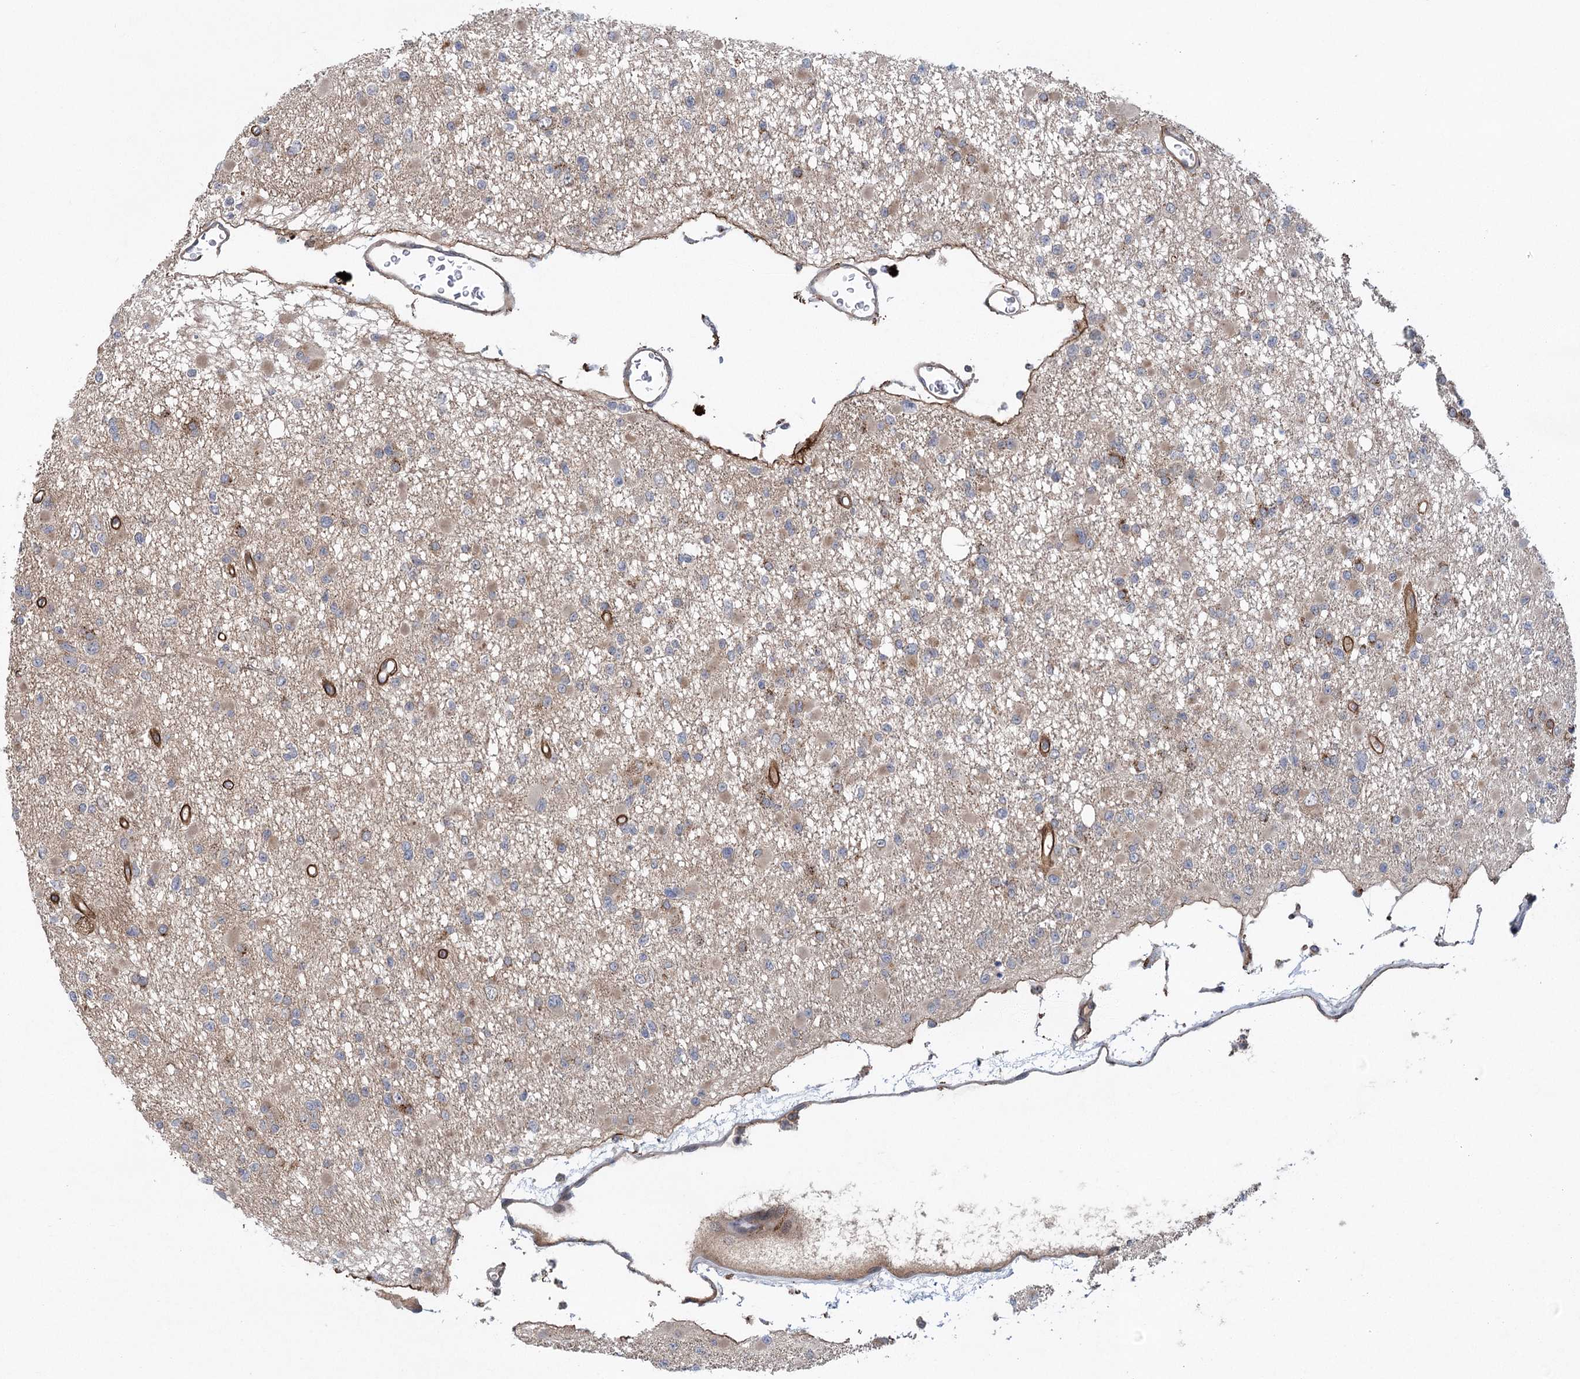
{"staining": {"intensity": "weak", "quantity": "25%-75%", "location": "cytoplasmic/membranous"}, "tissue": "glioma", "cell_type": "Tumor cells", "image_type": "cancer", "snomed": [{"axis": "morphology", "description": "Glioma, malignant, Low grade"}, {"axis": "topography", "description": "Brain"}], "caption": "An immunohistochemistry image of neoplastic tissue is shown. Protein staining in brown highlights weak cytoplasmic/membranous positivity in glioma within tumor cells.", "gene": "METTL24", "patient": {"sex": "female", "age": 22}}